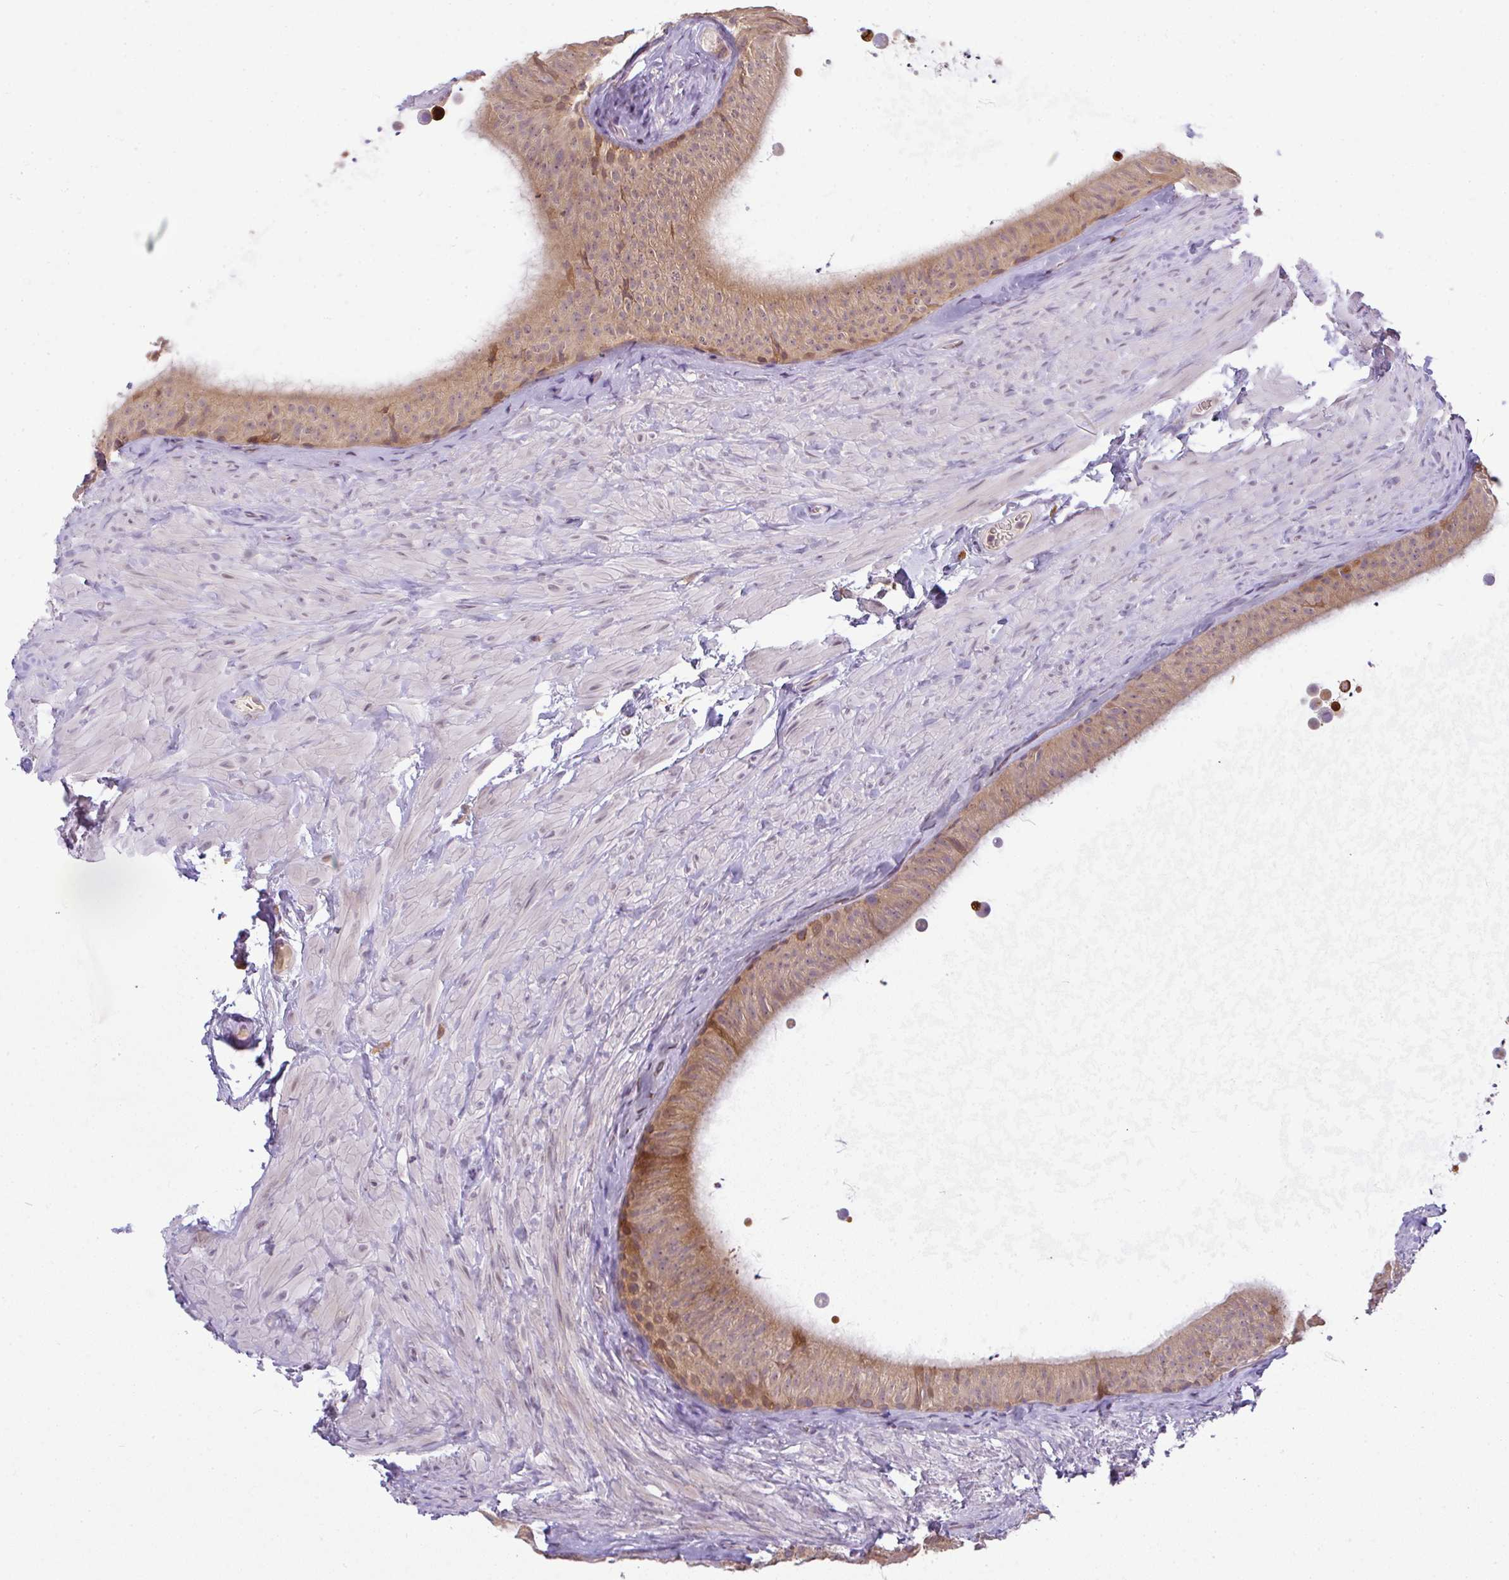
{"staining": {"intensity": "weak", "quantity": ">75%", "location": "cytoplasmic/membranous"}, "tissue": "epididymis", "cell_type": "Glandular cells", "image_type": "normal", "snomed": [{"axis": "morphology", "description": "Normal tissue, NOS"}, {"axis": "topography", "description": "Epididymis, spermatic cord, NOS"}, {"axis": "topography", "description": "Epididymis"}], "caption": "Weak cytoplasmic/membranous positivity for a protein is seen in approximately >75% of glandular cells of benign epididymis using immunohistochemistry.", "gene": "FAM153A", "patient": {"sex": "male", "age": 31}}